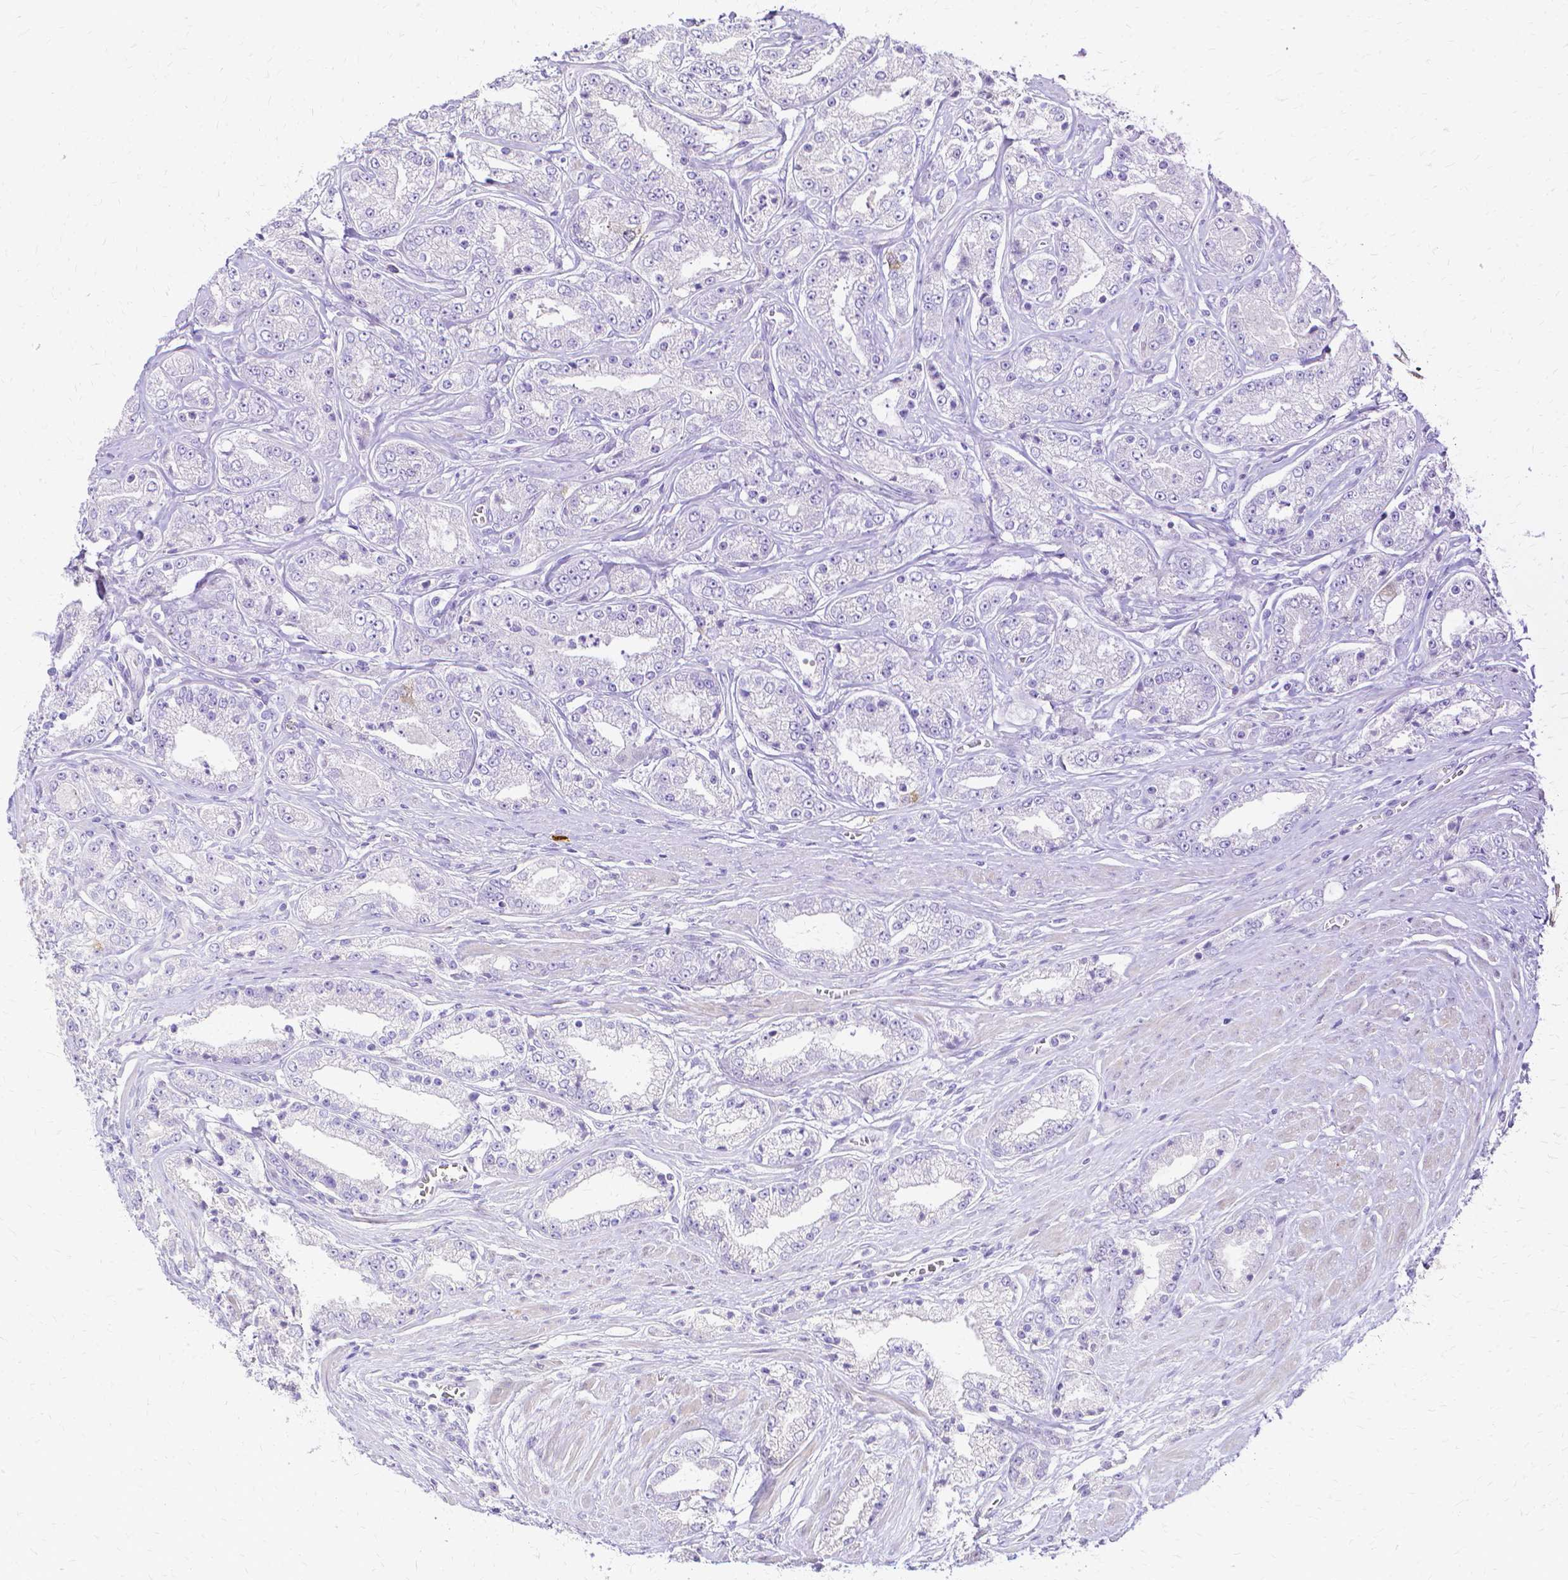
{"staining": {"intensity": "negative", "quantity": "none", "location": "none"}, "tissue": "prostate cancer", "cell_type": "Tumor cells", "image_type": "cancer", "snomed": [{"axis": "morphology", "description": "Adenocarcinoma, High grade"}, {"axis": "topography", "description": "Prostate"}], "caption": "Tumor cells are negative for protein expression in human prostate cancer.", "gene": "CCNB1", "patient": {"sex": "male", "age": 66}}